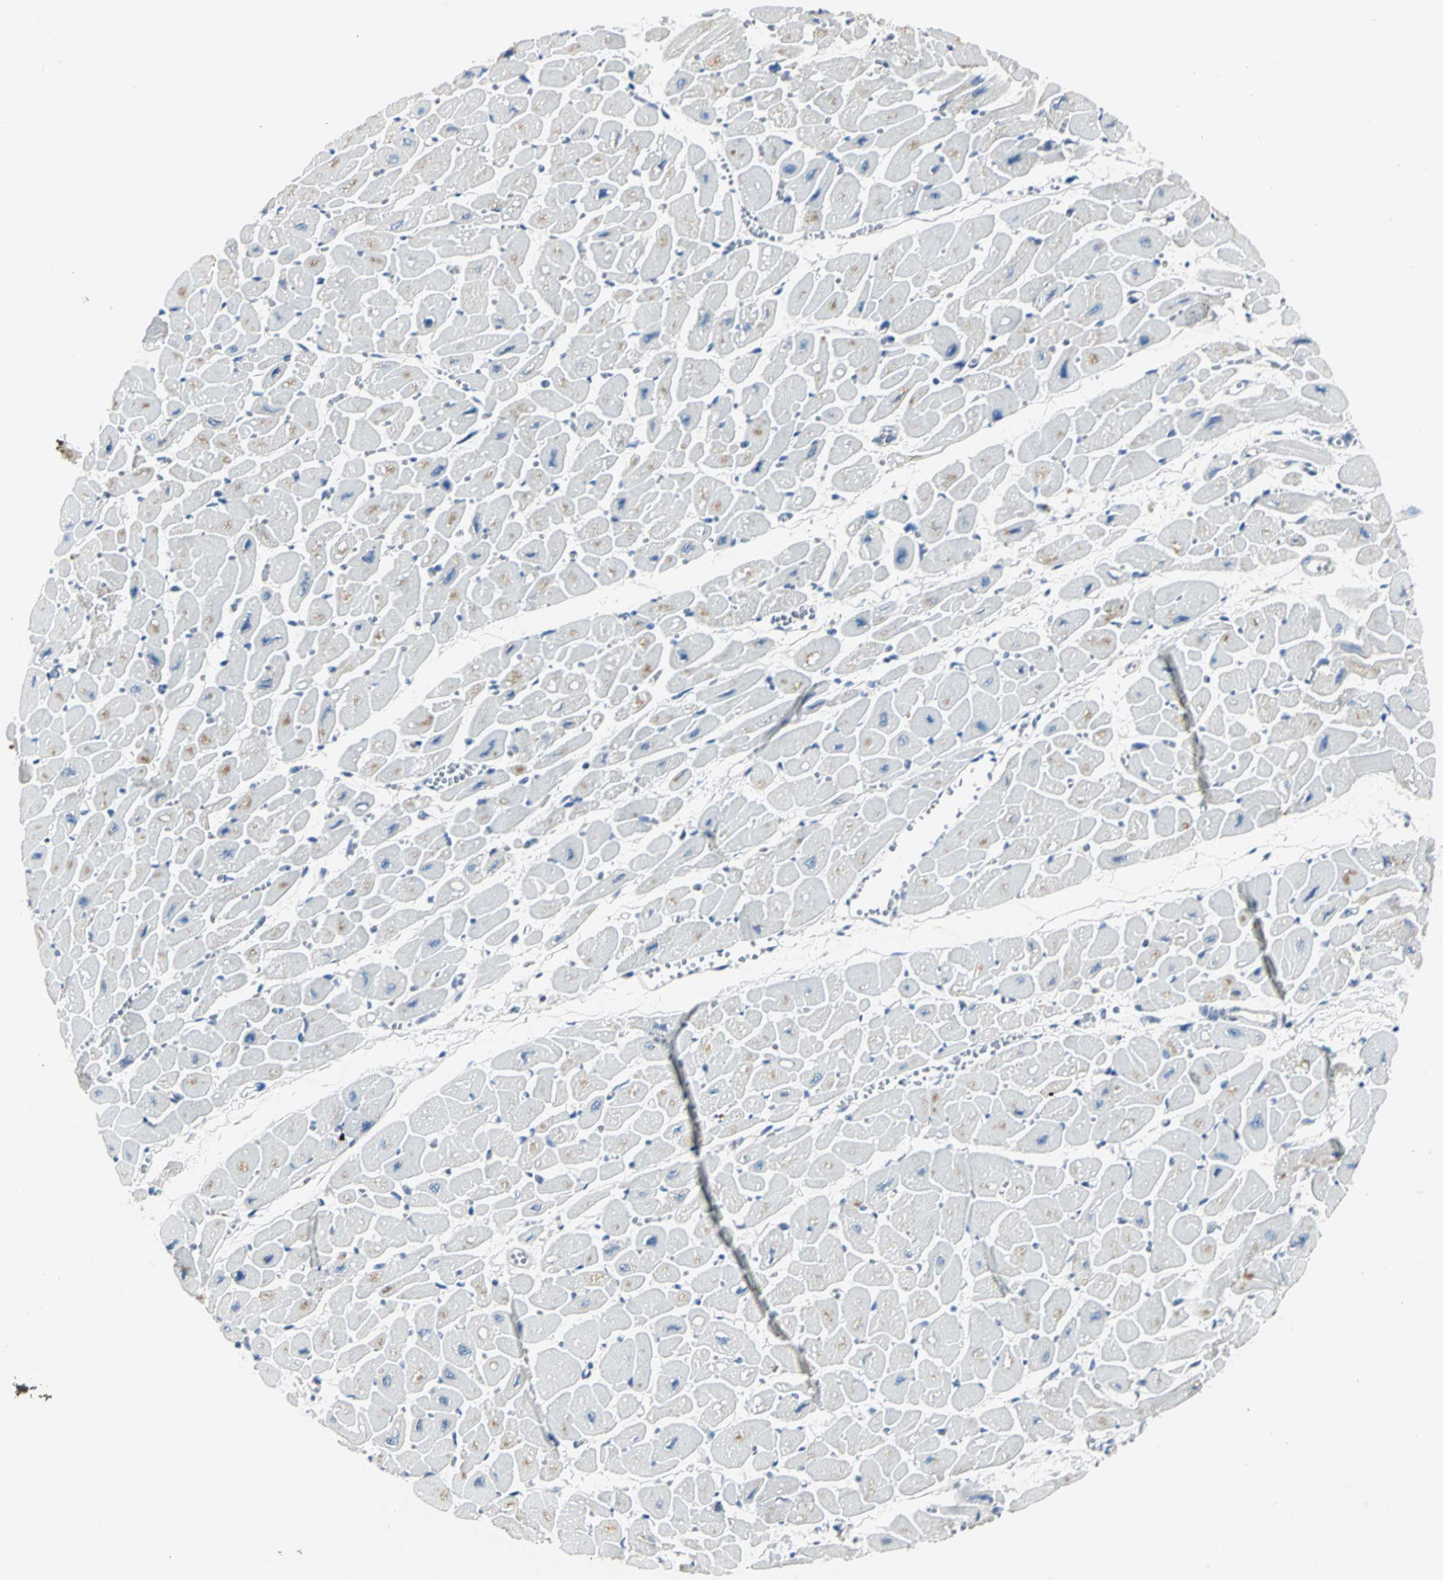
{"staining": {"intensity": "weak", "quantity": "<25%", "location": "cytoplasmic/membranous"}, "tissue": "heart muscle", "cell_type": "Cardiomyocytes", "image_type": "normal", "snomed": [{"axis": "morphology", "description": "Normal tissue, NOS"}, {"axis": "topography", "description": "Heart"}], "caption": "This is an immunohistochemistry (IHC) photomicrograph of benign heart muscle. There is no positivity in cardiomyocytes.", "gene": "RIPOR1", "patient": {"sex": "female", "age": 54}}